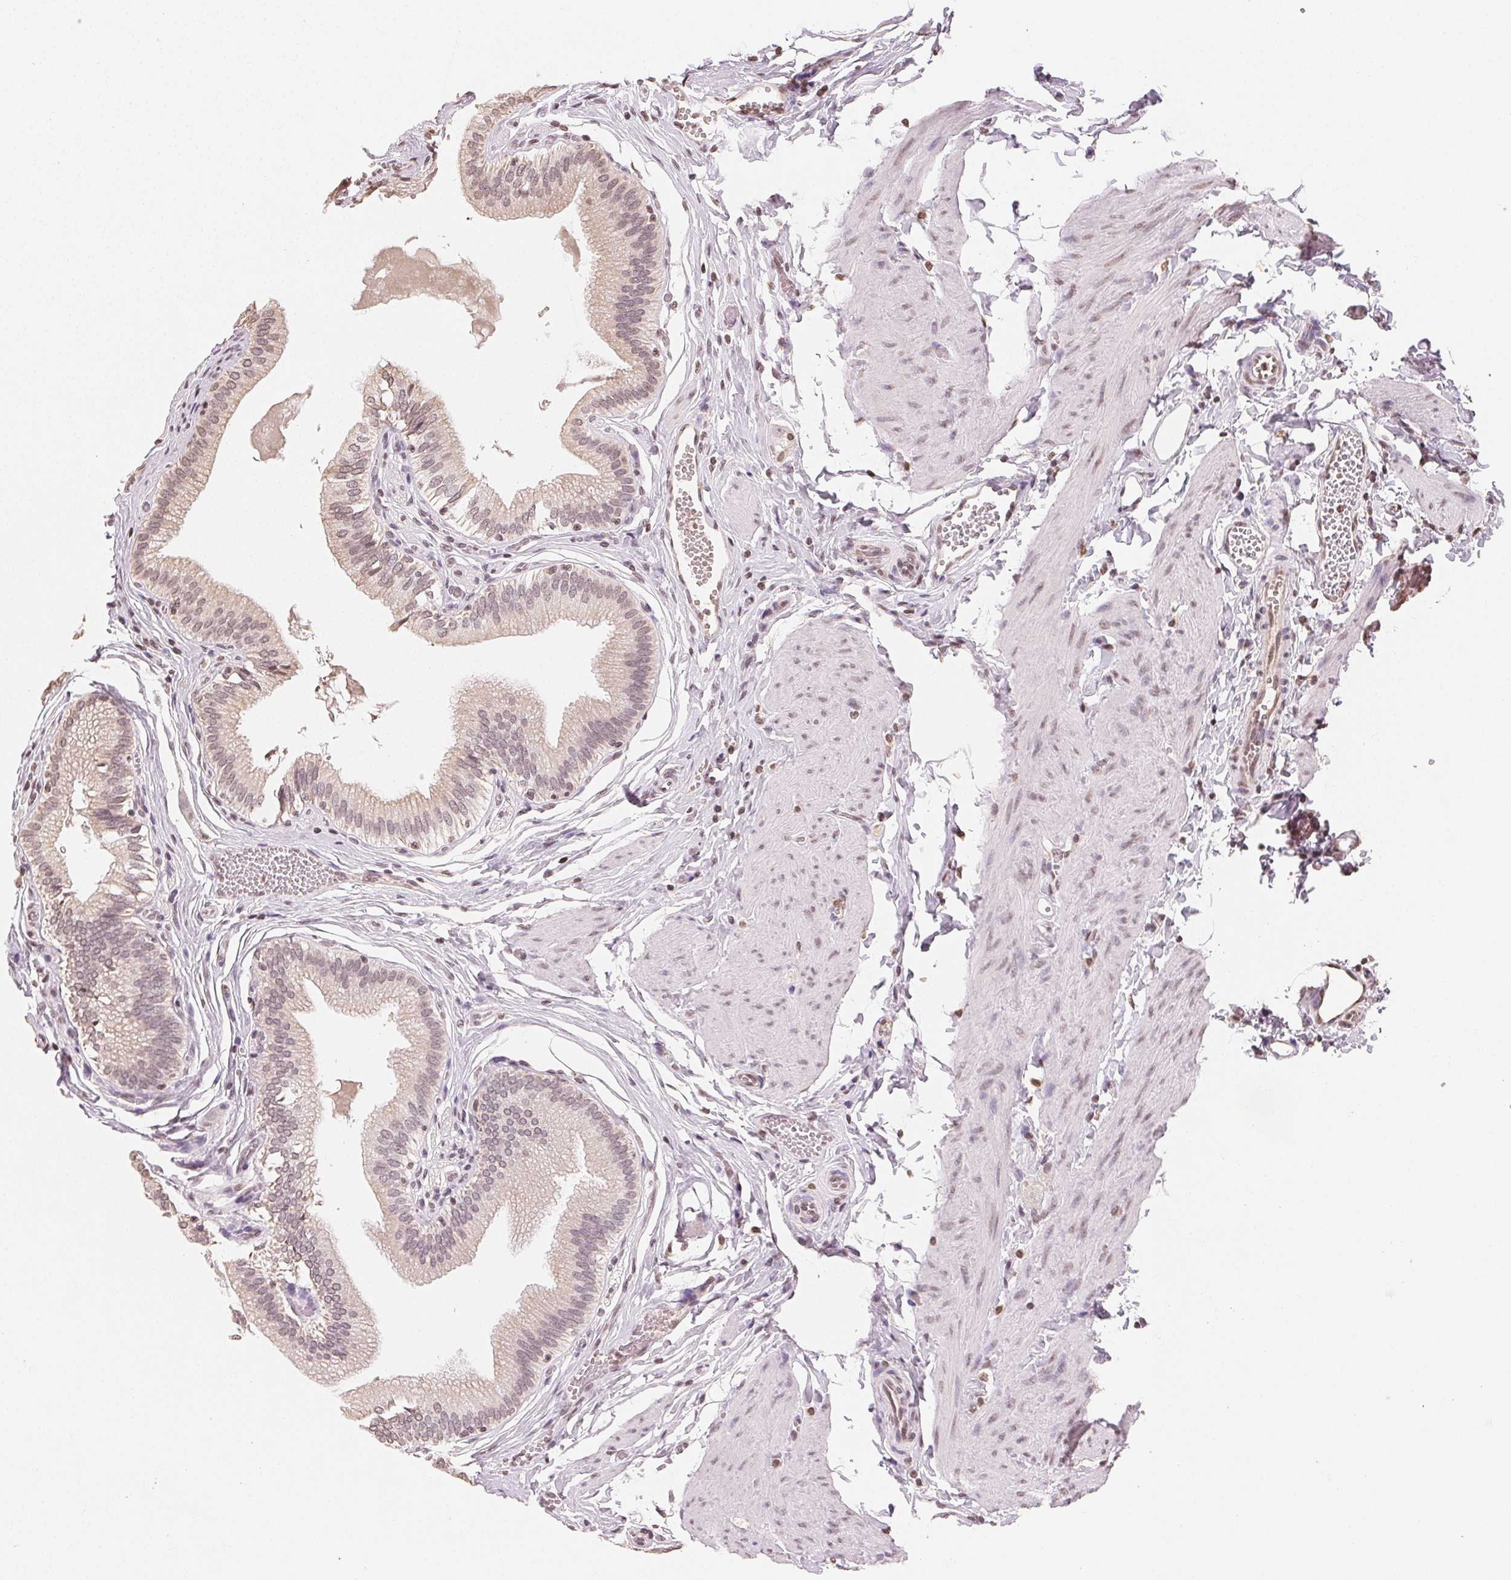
{"staining": {"intensity": "weak", "quantity": ">75%", "location": "nuclear"}, "tissue": "gallbladder", "cell_type": "Glandular cells", "image_type": "normal", "snomed": [{"axis": "morphology", "description": "Normal tissue, NOS"}, {"axis": "topography", "description": "Gallbladder"}, {"axis": "topography", "description": "Peripheral nerve tissue"}], "caption": "A brown stain highlights weak nuclear staining of a protein in glandular cells of normal gallbladder. (IHC, brightfield microscopy, high magnification).", "gene": "TBP", "patient": {"sex": "male", "age": 17}}